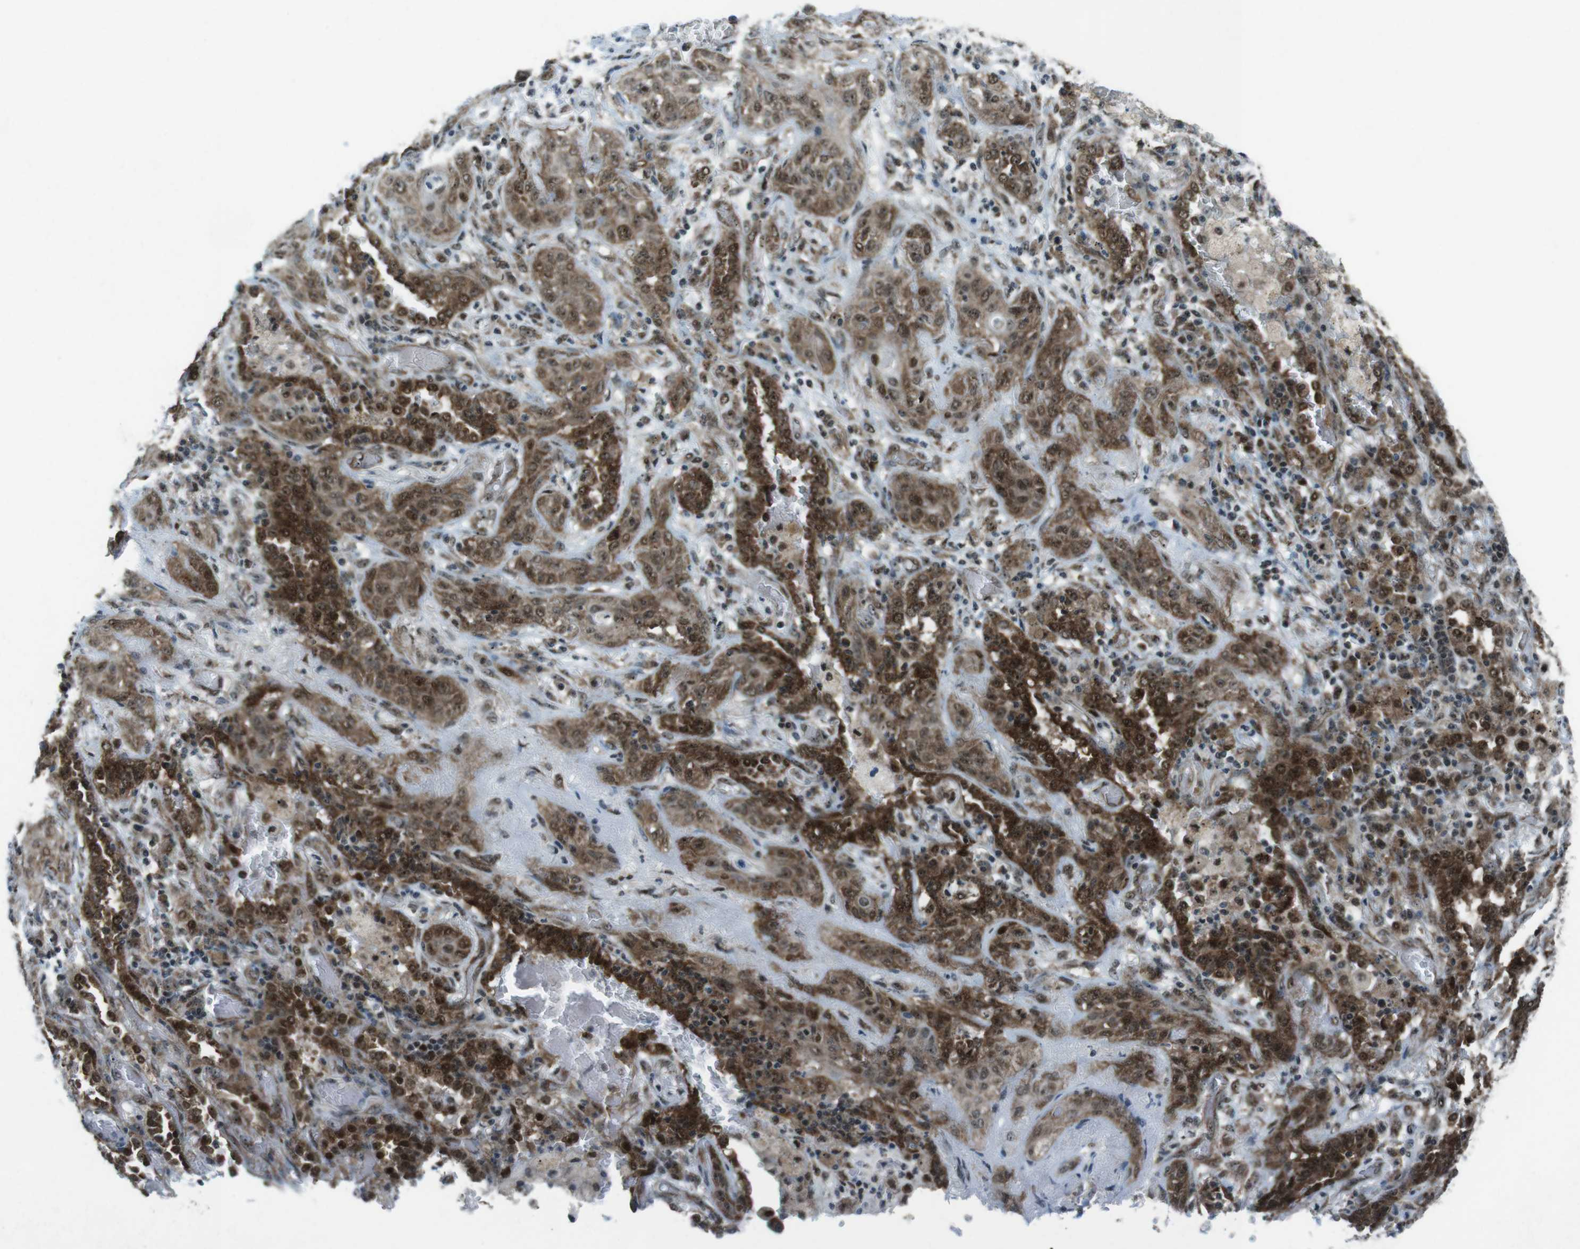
{"staining": {"intensity": "moderate", "quantity": ">75%", "location": "cytoplasmic/membranous,nuclear"}, "tissue": "lung cancer", "cell_type": "Tumor cells", "image_type": "cancer", "snomed": [{"axis": "morphology", "description": "Squamous cell carcinoma, NOS"}, {"axis": "topography", "description": "Lung"}], "caption": "This photomicrograph reveals squamous cell carcinoma (lung) stained with IHC to label a protein in brown. The cytoplasmic/membranous and nuclear of tumor cells show moderate positivity for the protein. Nuclei are counter-stained blue.", "gene": "CSNK1D", "patient": {"sex": "female", "age": 47}}